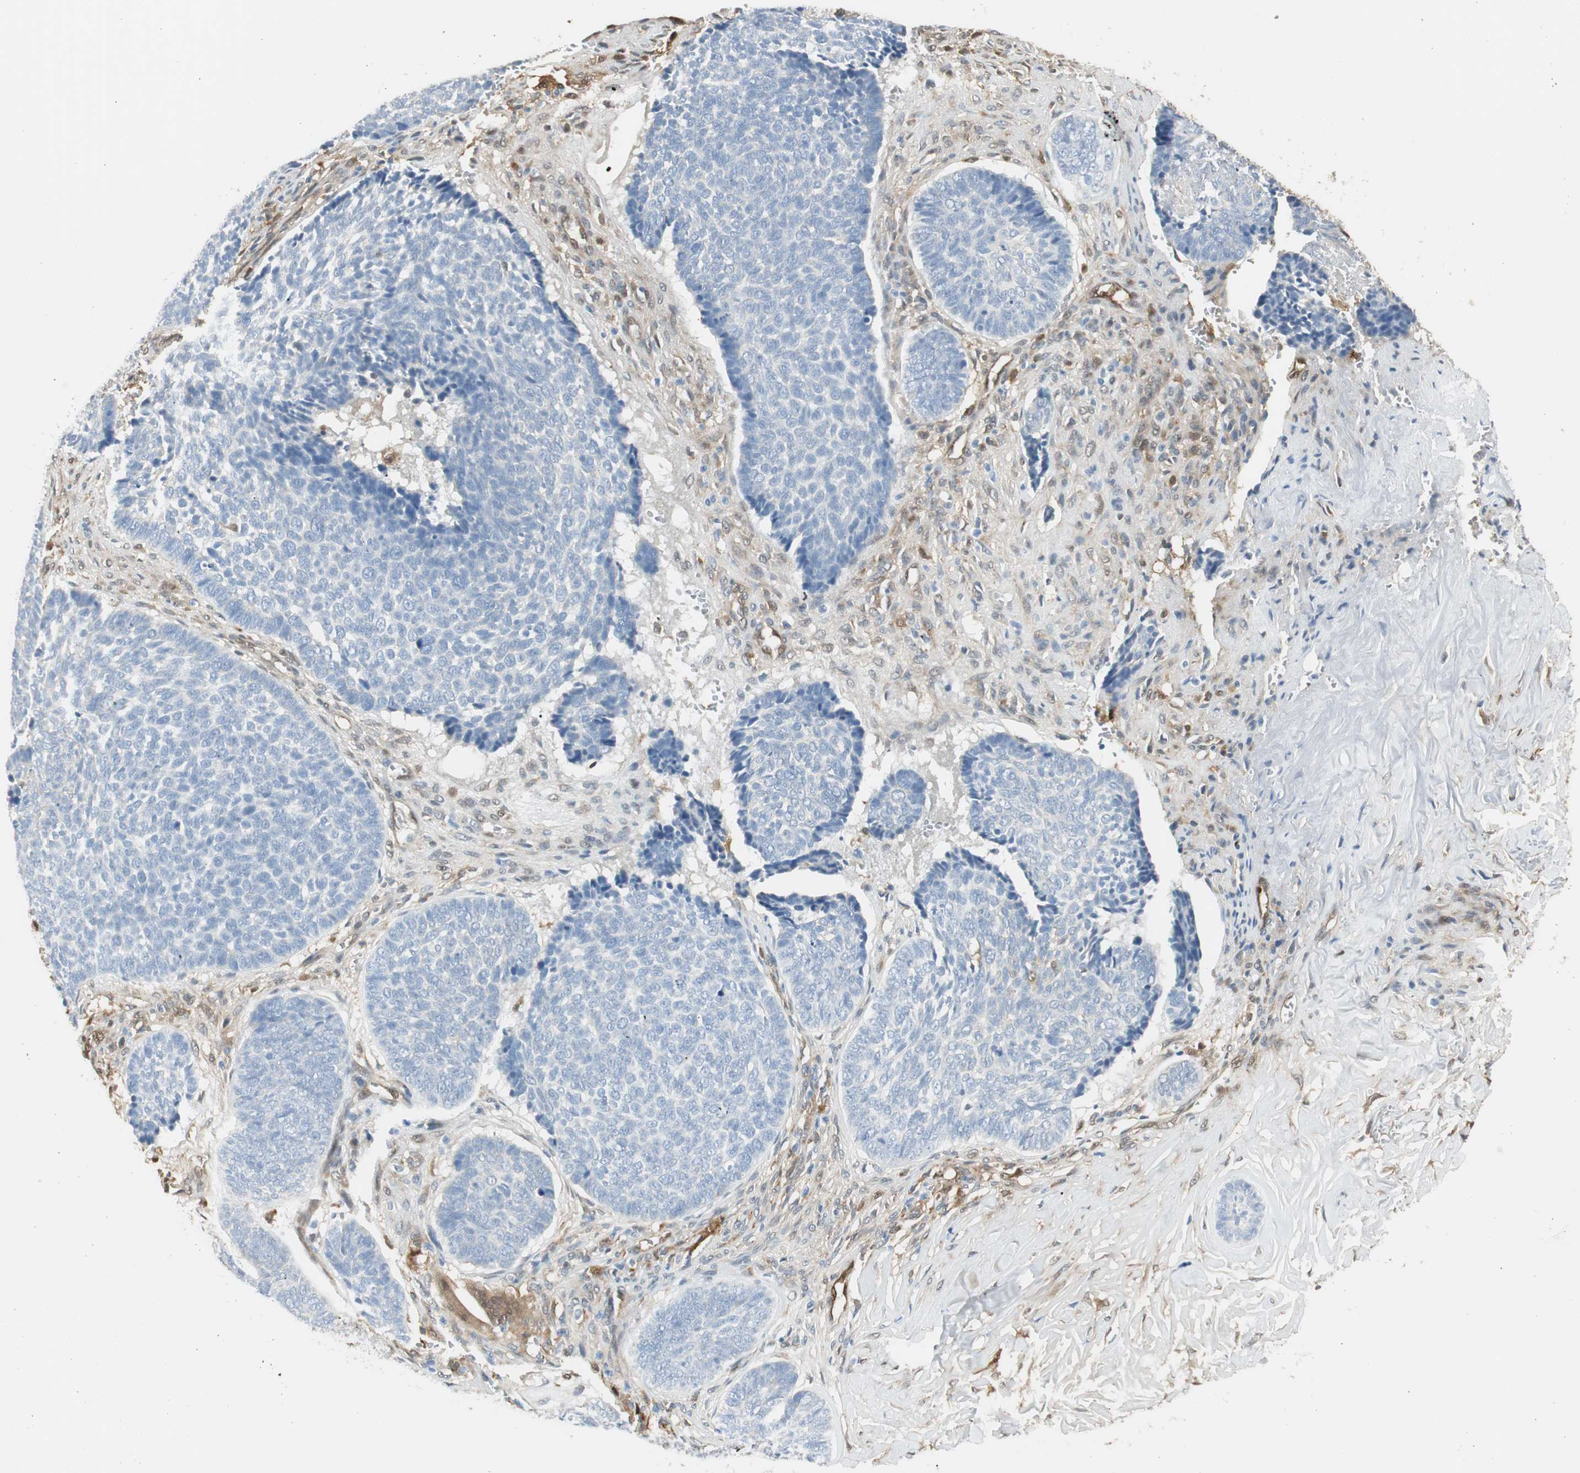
{"staining": {"intensity": "negative", "quantity": "none", "location": "none"}, "tissue": "skin cancer", "cell_type": "Tumor cells", "image_type": "cancer", "snomed": [{"axis": "morphology", "description": "Basal cell carcinoma"}, {"axis": "topography", "description": "Skin"}], "caption": "IHC histopathology image of skin basal cell carcinoma stained for a protein (brown), which shows no expression in tumor cells. The staining was performed using DAB (3,3'-diaminobenzidine) to visualize the protein expression in brown, while the nuclei were stained in blue with hematoxylin (Magnification: 20x).", "gene": "SERPINB6", "patient": {"sex": "male", "age": 84}}